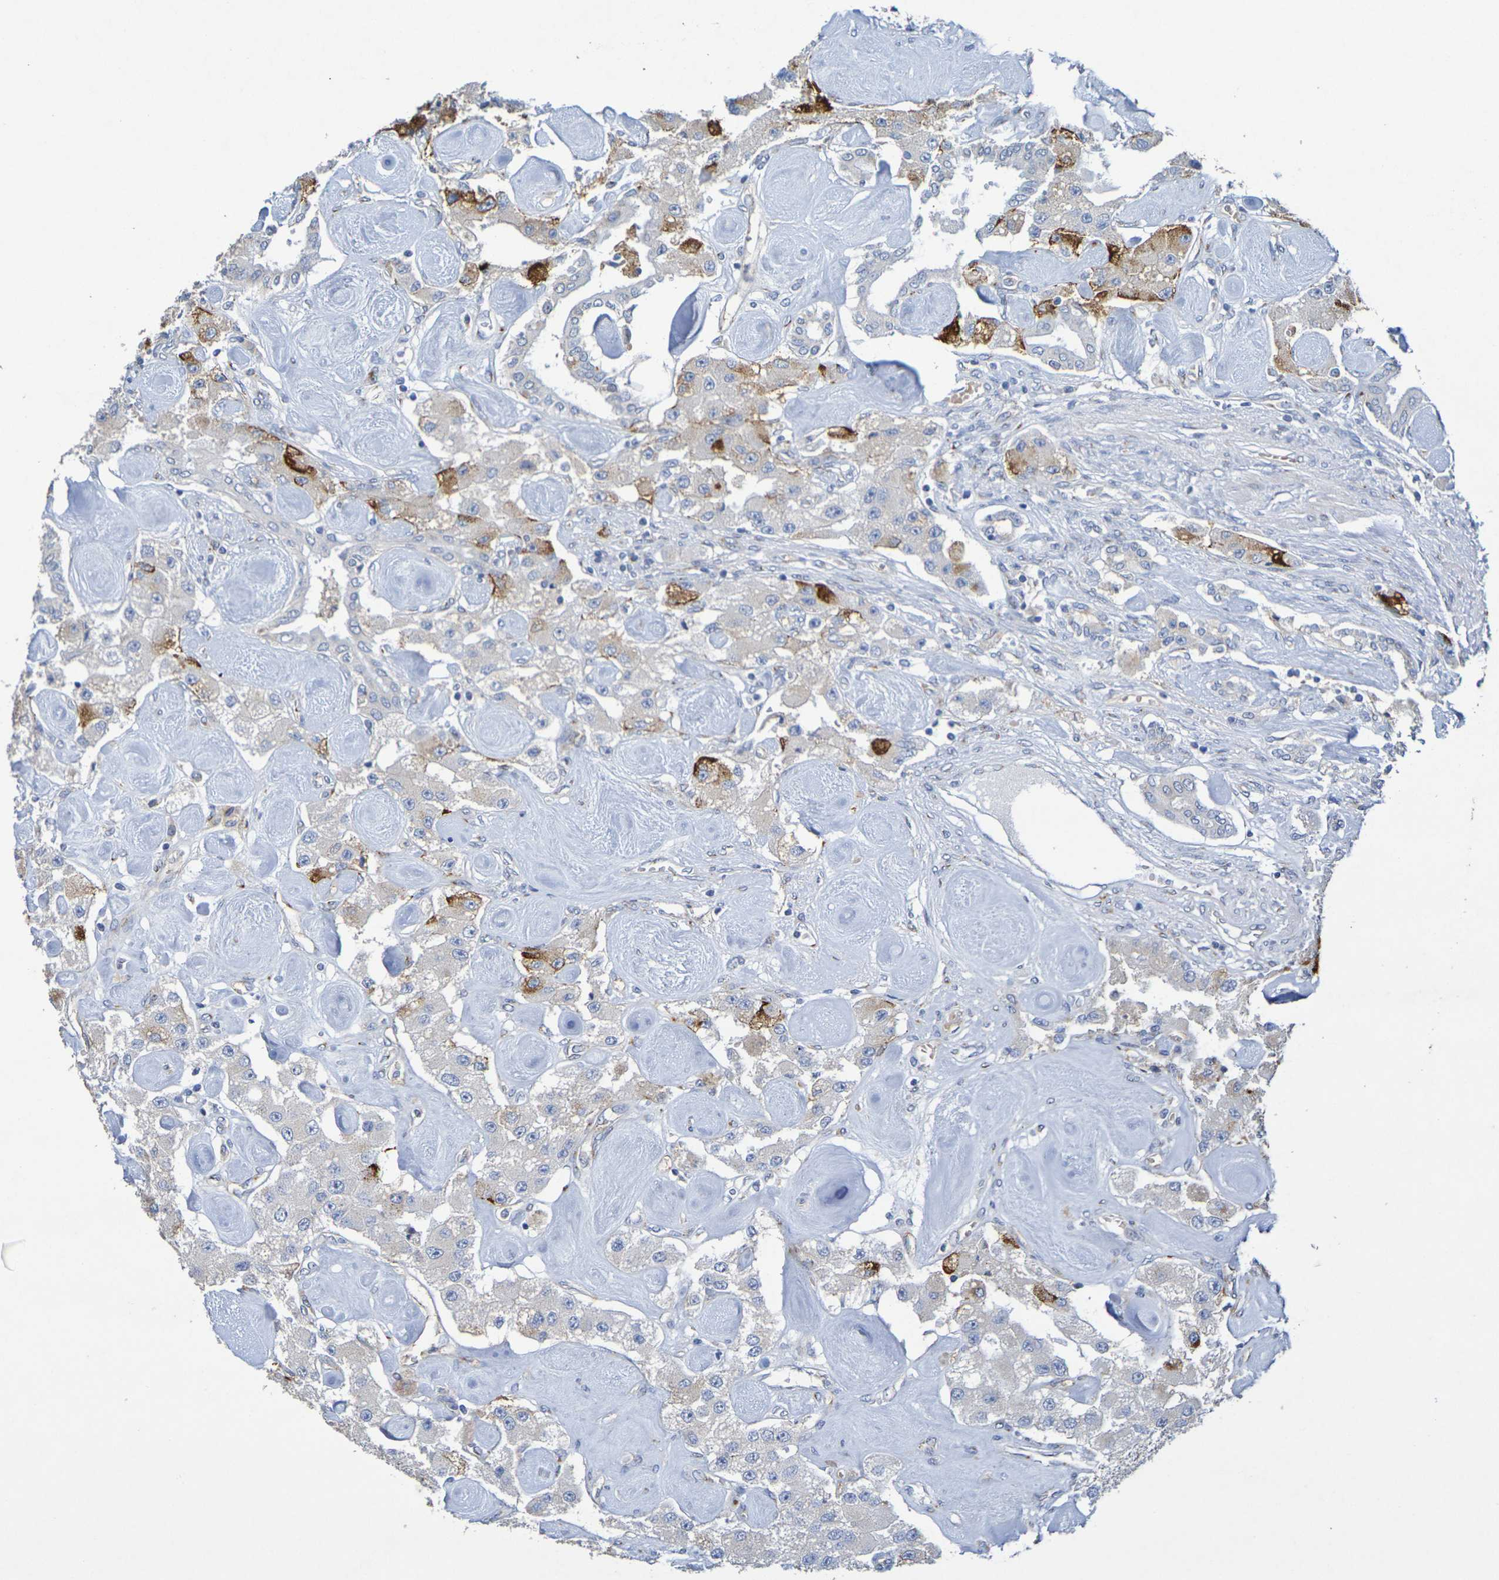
{"staining": {"intensity": "moderate", "quantity": "<25%", "location": "cytoplasmic/membranous"}, "tissue": "carcinoid", "cell_type": "Tumor cells", "image_type": "cancer", "snomed": [{"axis": "morphology", "description": "Carcinoid, malignant, NOS"}, {"axis": "topography", "description": "Pancreas"}], "caption": "About <25% of tumor cells in carcinoid exhibit moderate cytoplasmic/membranous protein positivity as visualized by brown immunohistochemical staining.", "gene": "DCP2", "patient": {"sex": "male", "age": 41}}